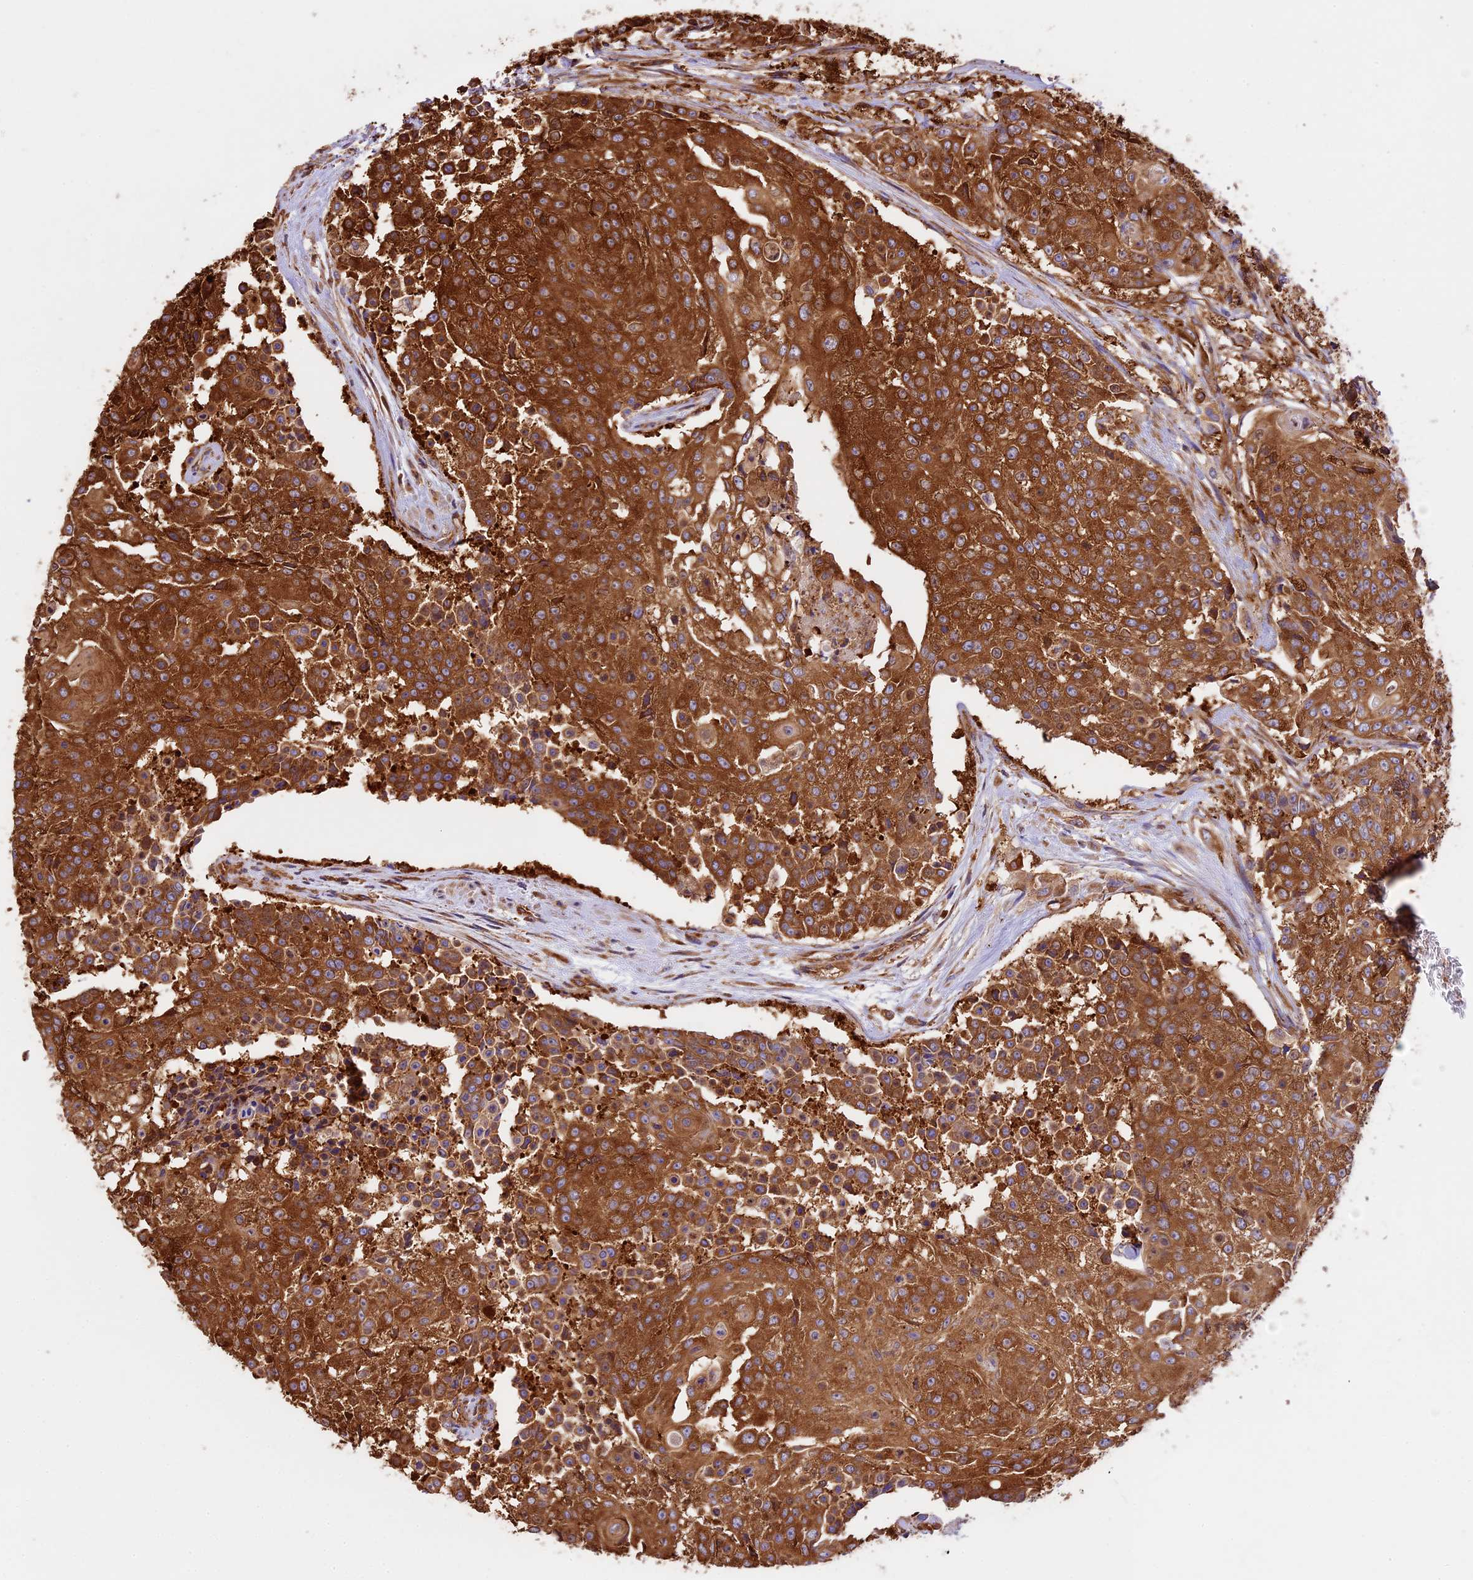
{"staining": {"intensity": "strong", "quantity": ">75%", "location": "cytoplasmic/membranous"}, "tissue": "urothelial cancer", "cell_type": "Tumor cells", "image_type": "cancer", "snomed": [{"axis": "morphology", "description": "Urothelial carcinoma, High grade"}, {"axis": "topography", "description": "Urinary bladder"}], "caption": "There is high levels of strong cytoplasmic/membranous staining in tumor cells of urothelial cancer, as demonstrated by immunohistochemical staining (brown color).", "gene": "KARS1", "patient": {"sex": "female", "age": 63}}